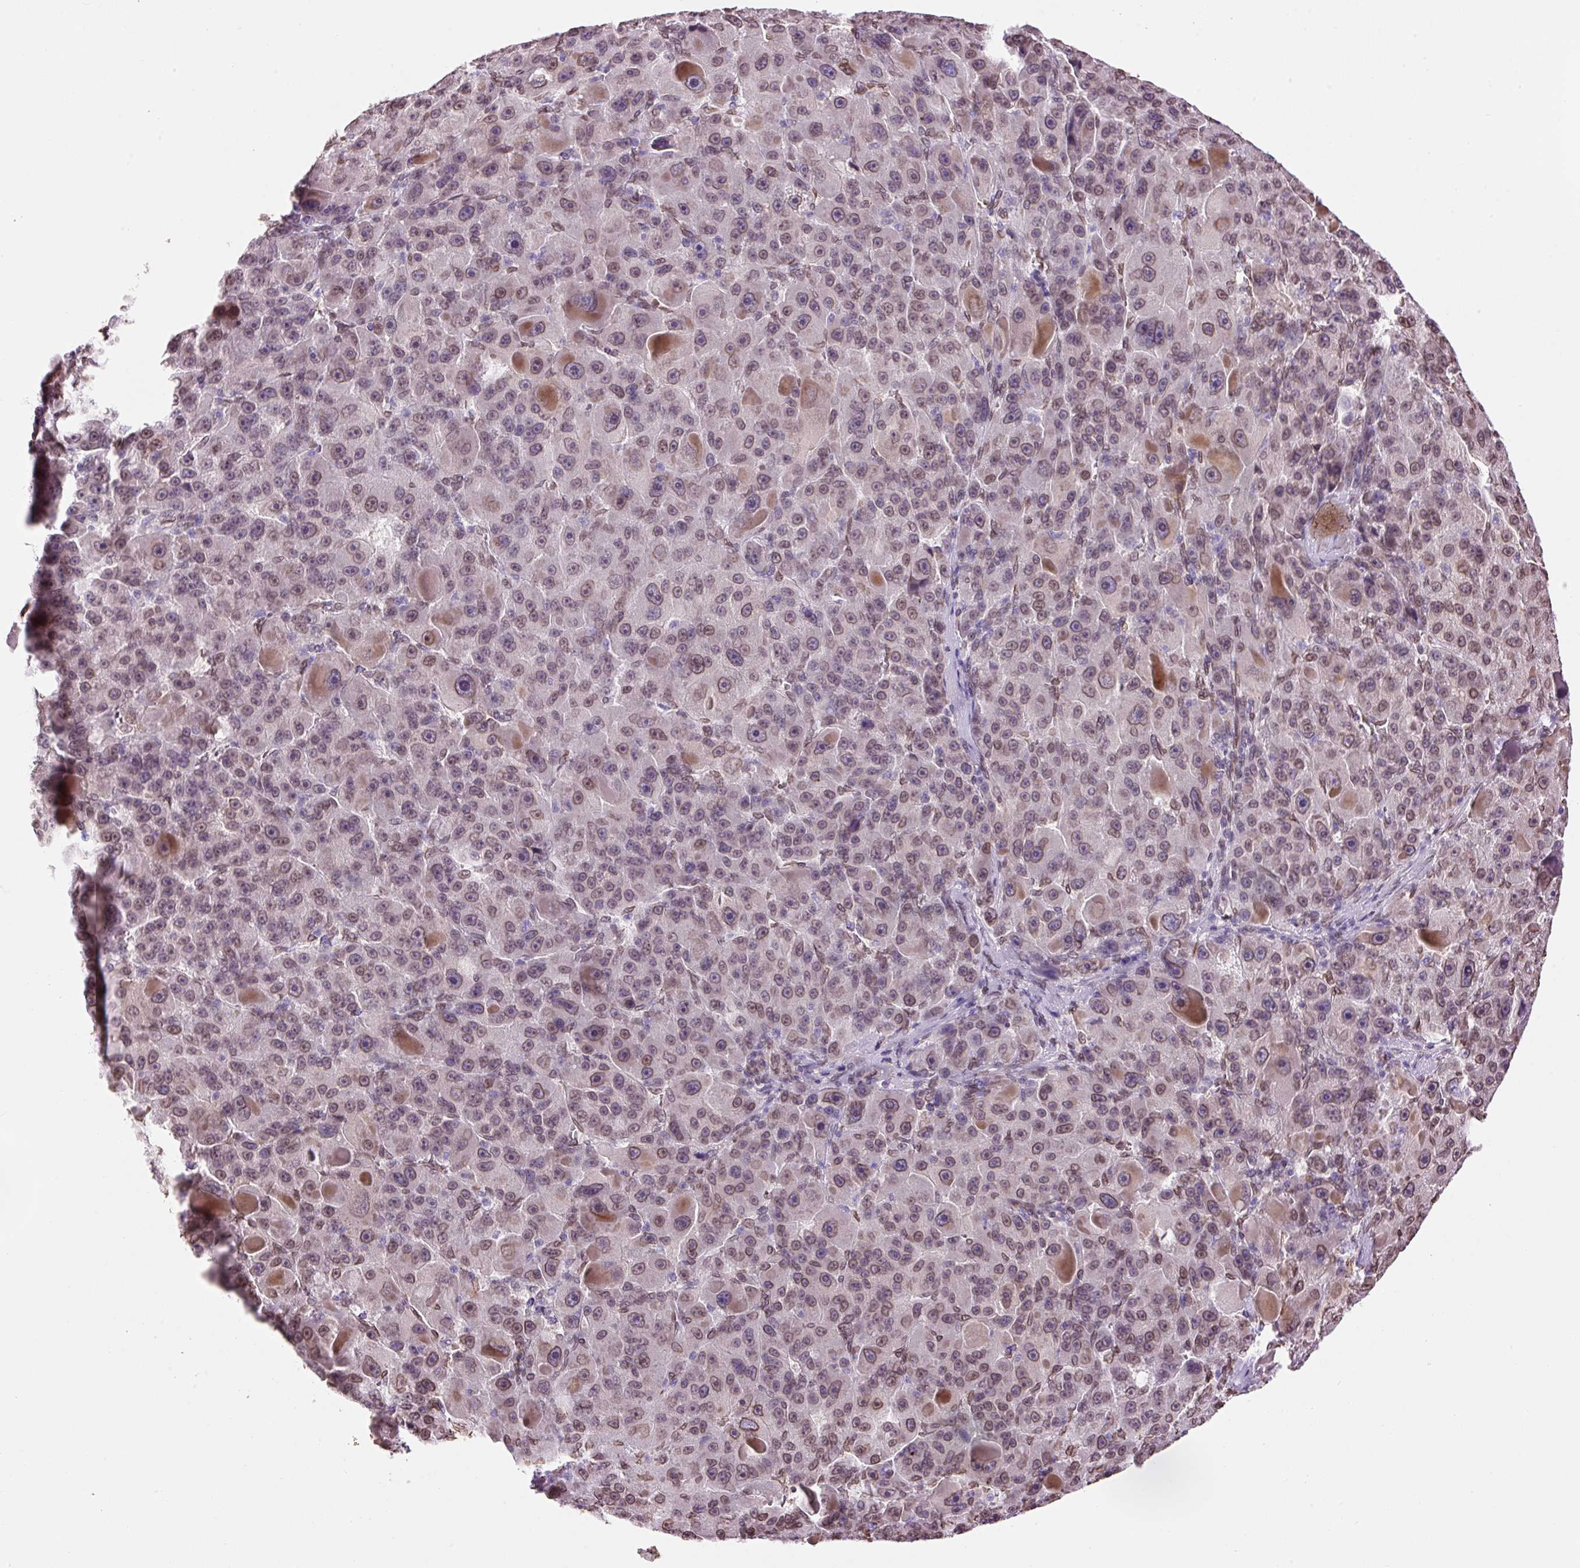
{"staining": {"intensity": "moderate", "quantity": "25%-75%", "location": "cytoplasmic/membranous,nuclear"}, "tissue": "liver cancer", "cell_type": "Tumor cells", "image_type": "cancer", "snomed": [{"axis": "morphology", "description": "Carcinoma, Hepatocellular, NOS"}, {"axis": "topography", "description": "Liver"}], "caption": "Tumor cells show moderate cytoplasmic/membranous and nuclear staining in approximately 25%-75% of cells in hepatocellular carcinoma (liver). The staining is performed using DAB brown chromogen to label protein expression. The nuclei are counter-stained blue using hematoxylin.", "gene": "ZNF224", "patient": {"sex": "male", "age": 76}}